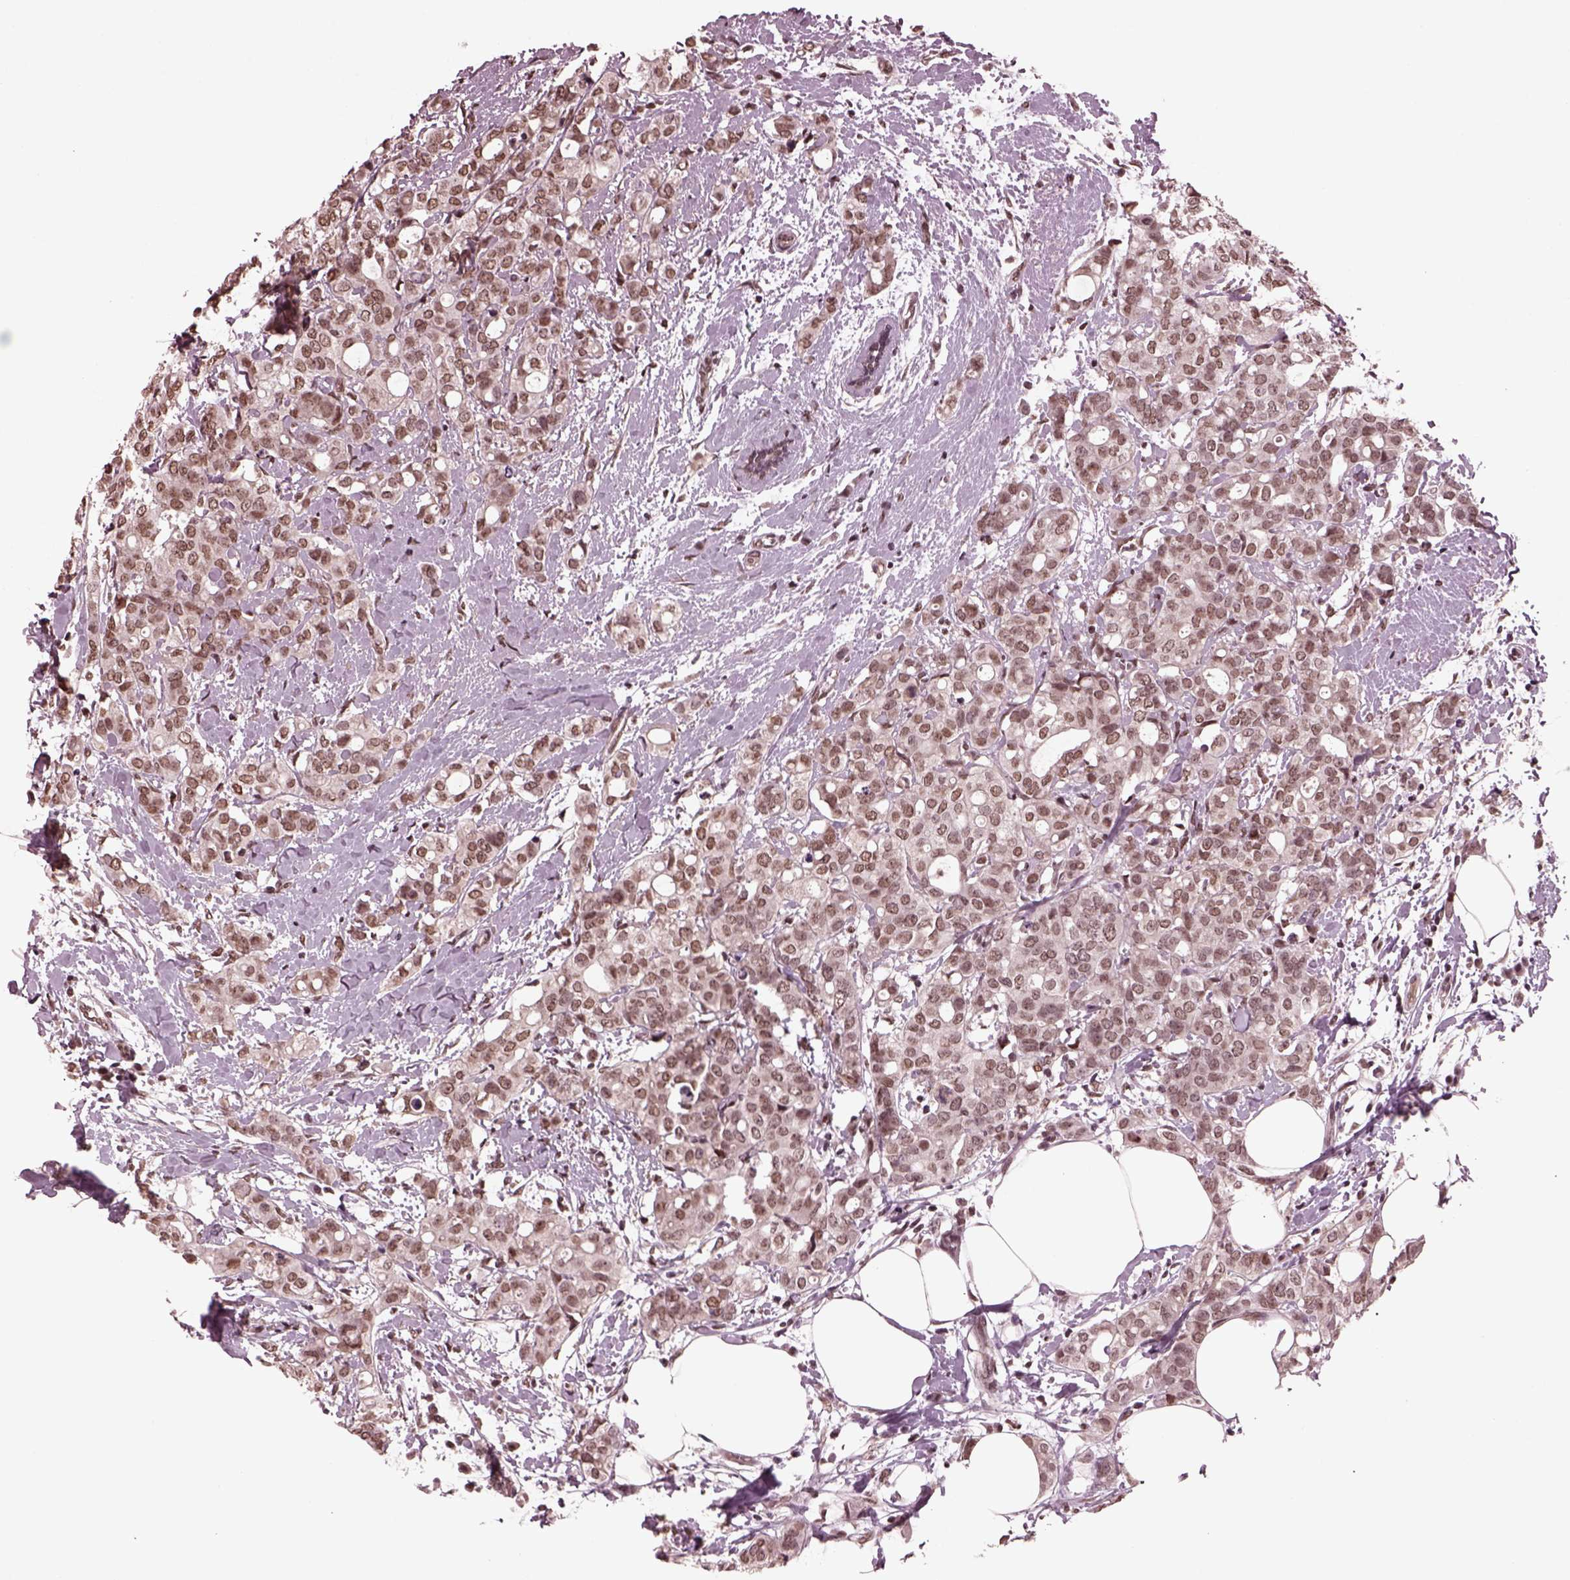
{"staining": {"intensity": "moderate", "quantity": "25%-75%", "location": "nuclear"}, "tissue": "breast cancer", "cell_type": "Tumor cells", "image_type": "cancer", "snomed": [{"axis": "morphology", "description": "Duct carcinoma"}, {"axis": "topography", "description": "Breast"}], "caption": "Tumor cells exhibit medium levels of moderate nuclear expression in approximately 25%-75% of cells in breast cancer.", "gene": "NAP1L5", "patient": {"sex": "female", "age": 40}}